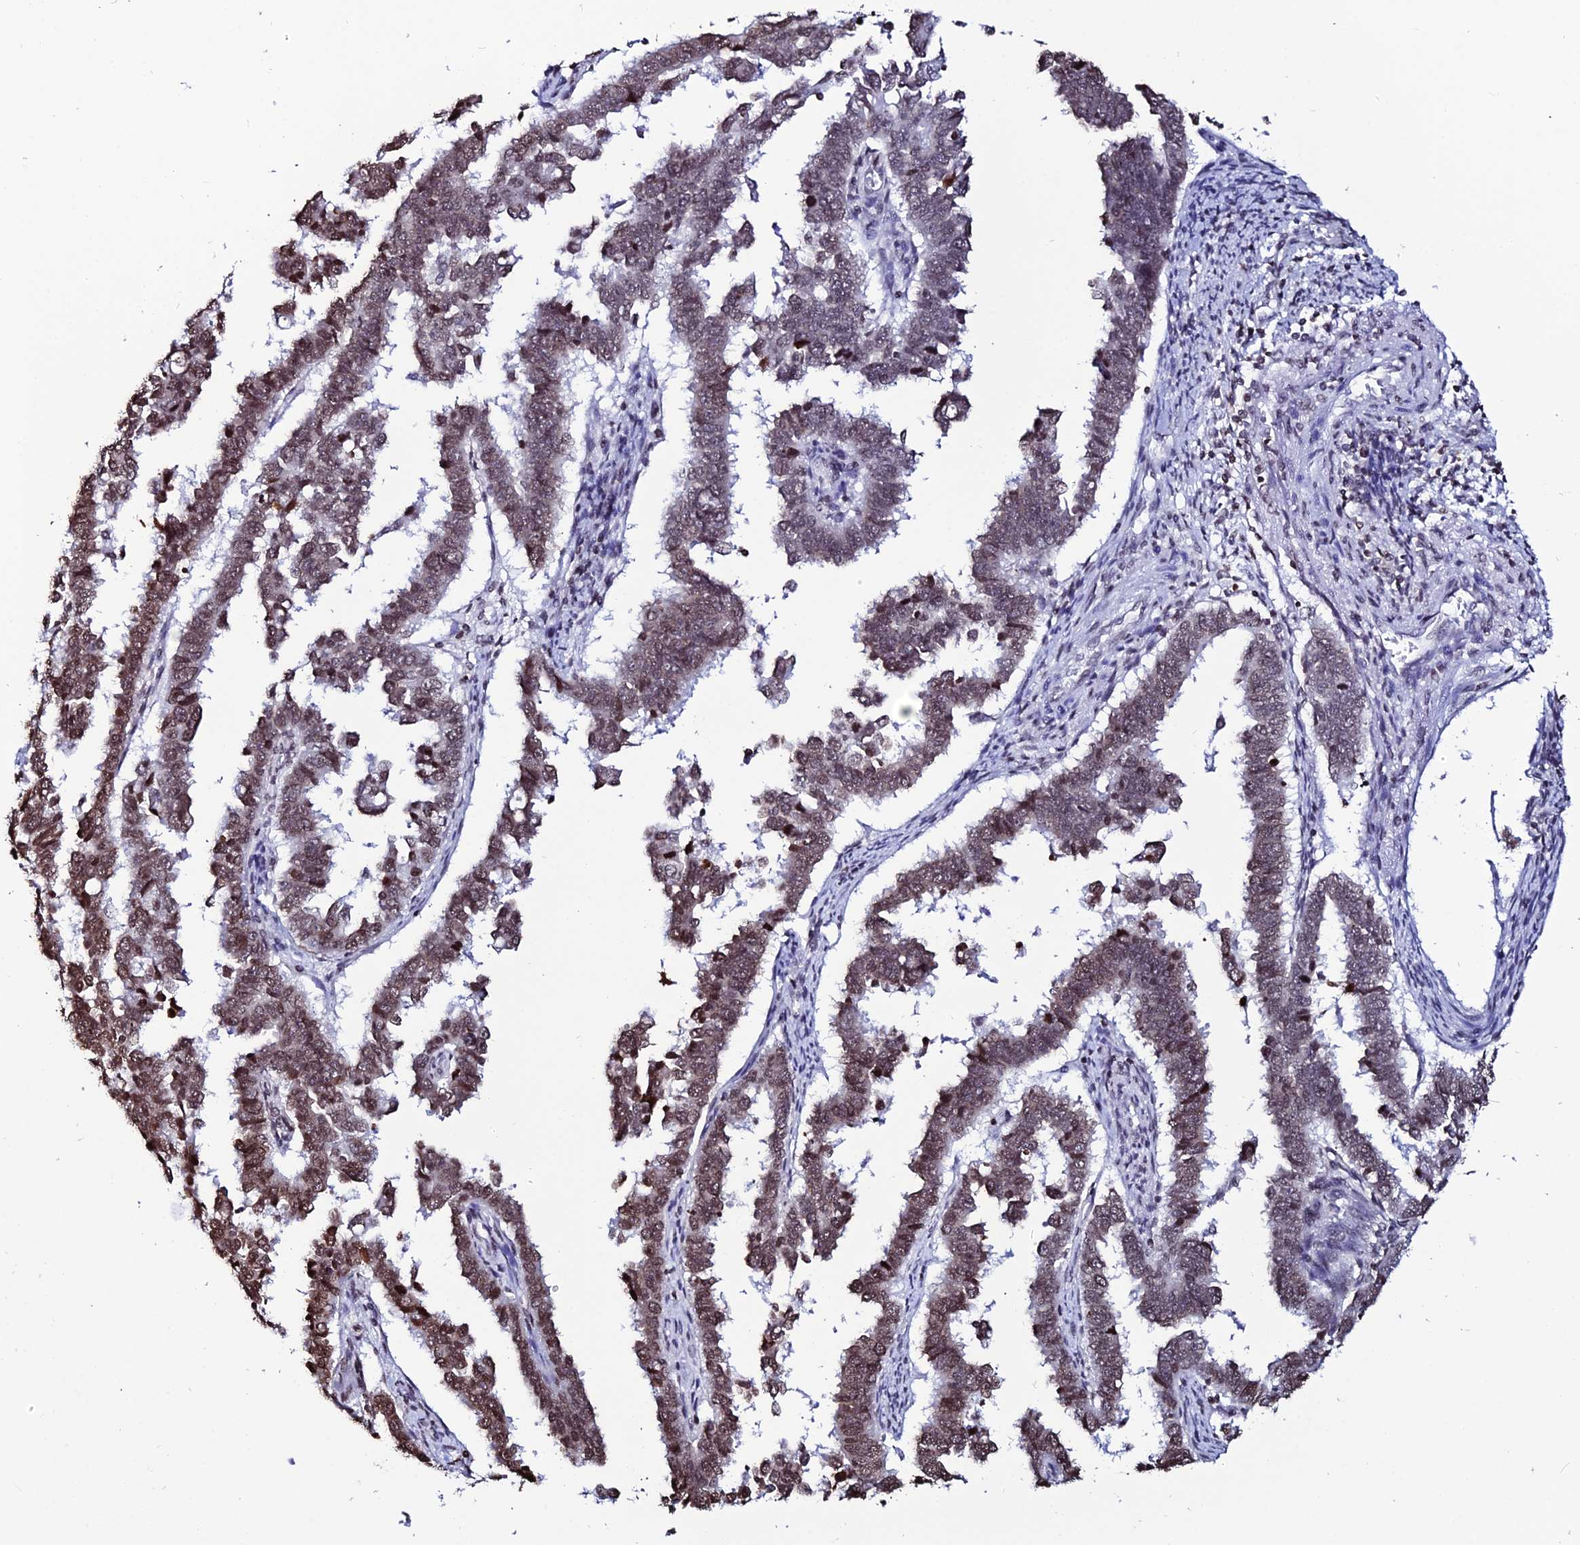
{"staining": {"intensity": "moderate", "quantity": ">75%", "location": "nuclear"}, "tissue": "endometrial cancer", "cell_type": "Tumor cells", "image_type": "cancer", "snomed": [{"axis": "morphology", "description": "Adenocarcinoma, NOS"}, {"axis": "topography", "description": "Endometrium"}], "caption": "Endometrial cancer stained with DAB (3,3'-diaminobenzidine) immunohistochemistry exhibits medium levels of moderate nuclear positivity in about >75% of tumor cells. The staining was performed using DAB (3,3'-diaminobenzidine) to visualize the protein expression in brown, while the nuclei were stained in blue with hematoxylin (Magnification: 20x).", "gene": "MACROH2A2", "patient": {"sex": "female", "age": 75}}